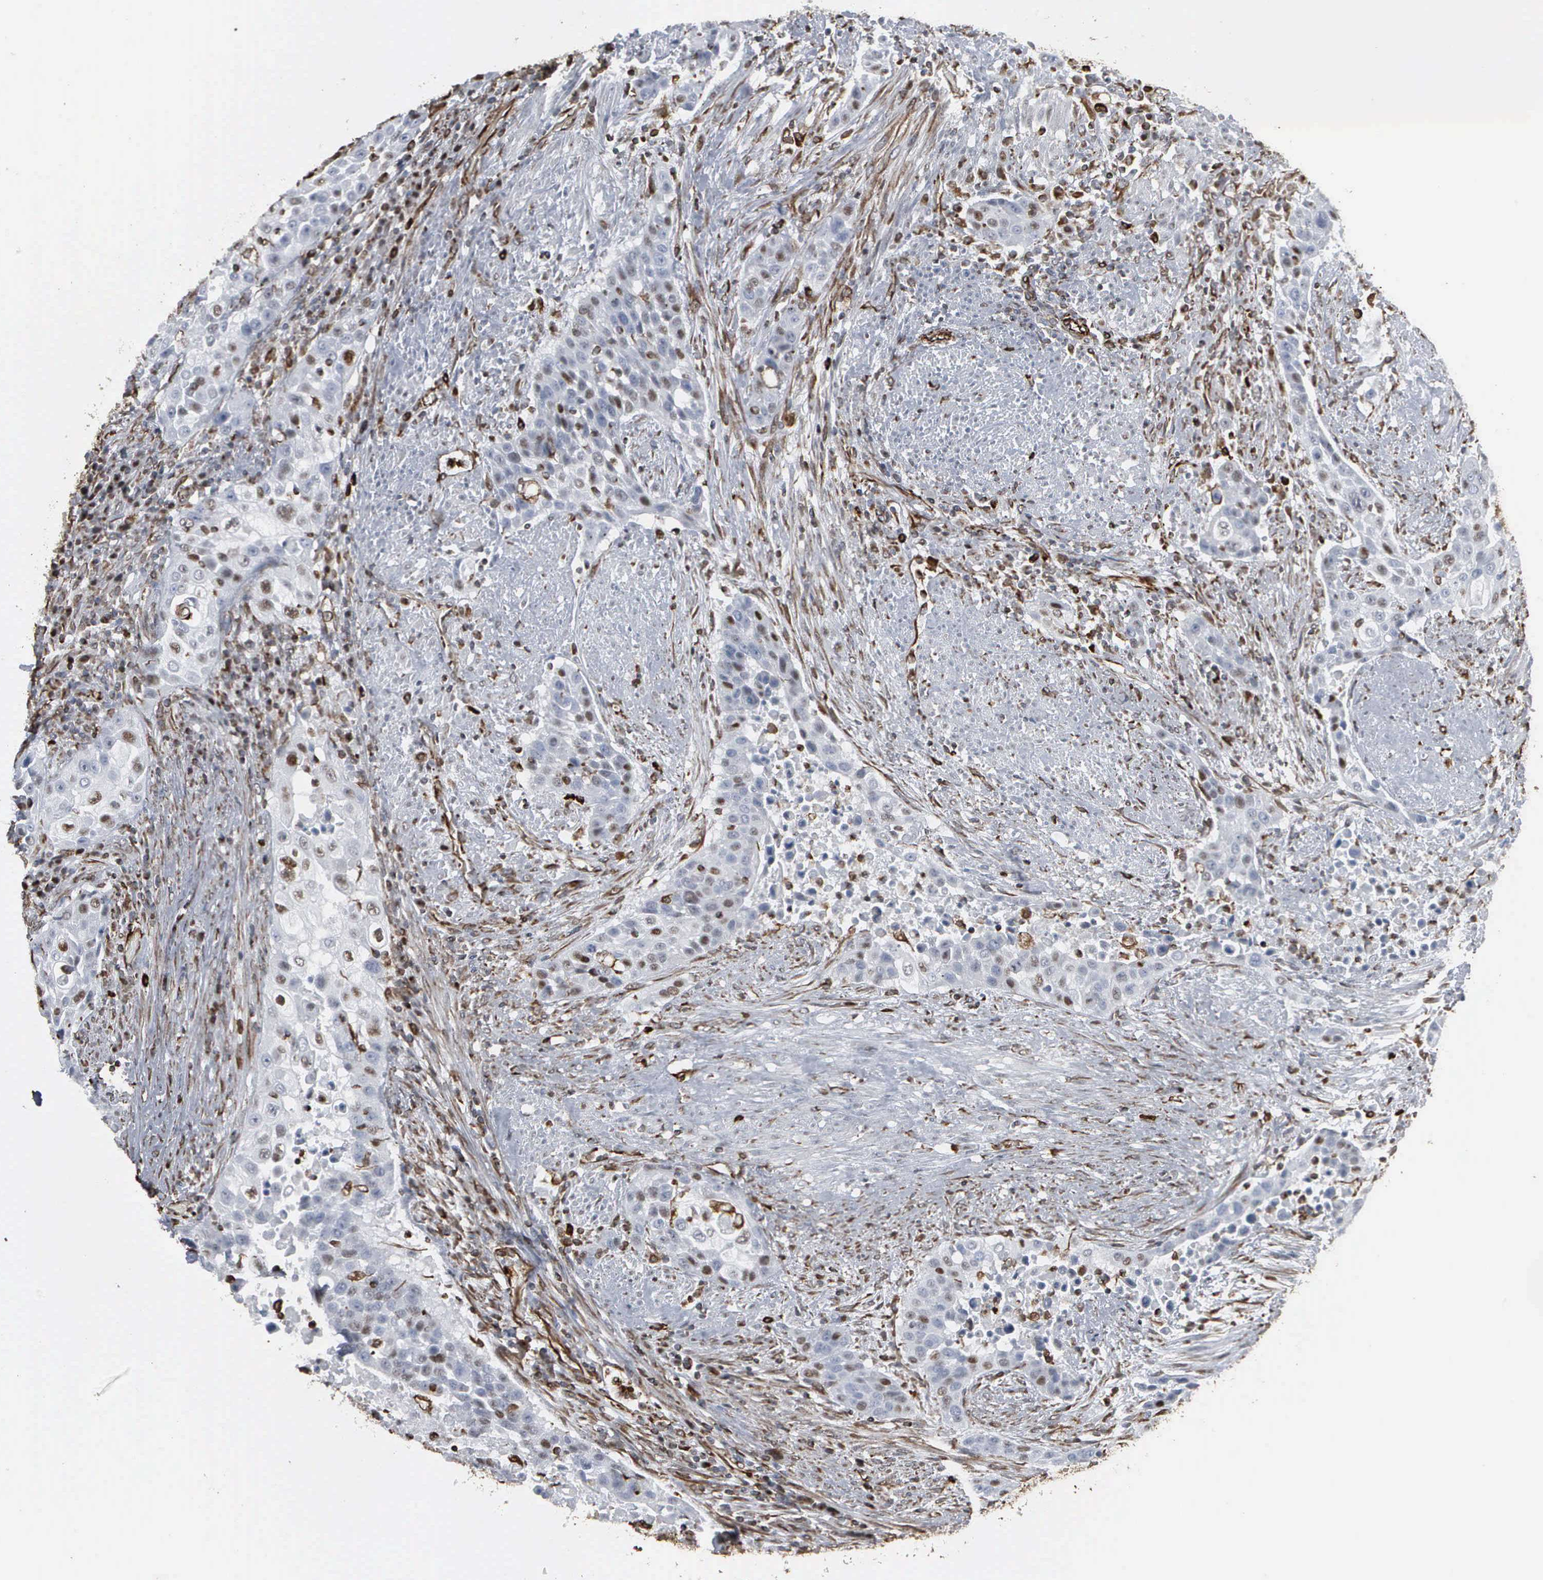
{"staining": {"intensity": "weak", "quantity": "<25%", "location": "cytoplasmic/membranous,nuclear"}, "tissue": "urothelial cancer", "cell_type": "Tumor cells", "image_type": "cancer", "snomed": [{"axis": "morphology", "description": "Urothelial carcinoma, High grade"}, {"axis": "topography", "description": "Urinary bladder"}], "caption": "This image is of urothelial carcinoma (high-grade) stained with immunohistochemistry to label a protein in brown with the nuclei are counter-stained blue. There is no positivity in tumor cells. (DAB IHC with hematoxylin counter stain).", "gene": "CCNE1", "patient": {"sex": "male", "age": 74}}